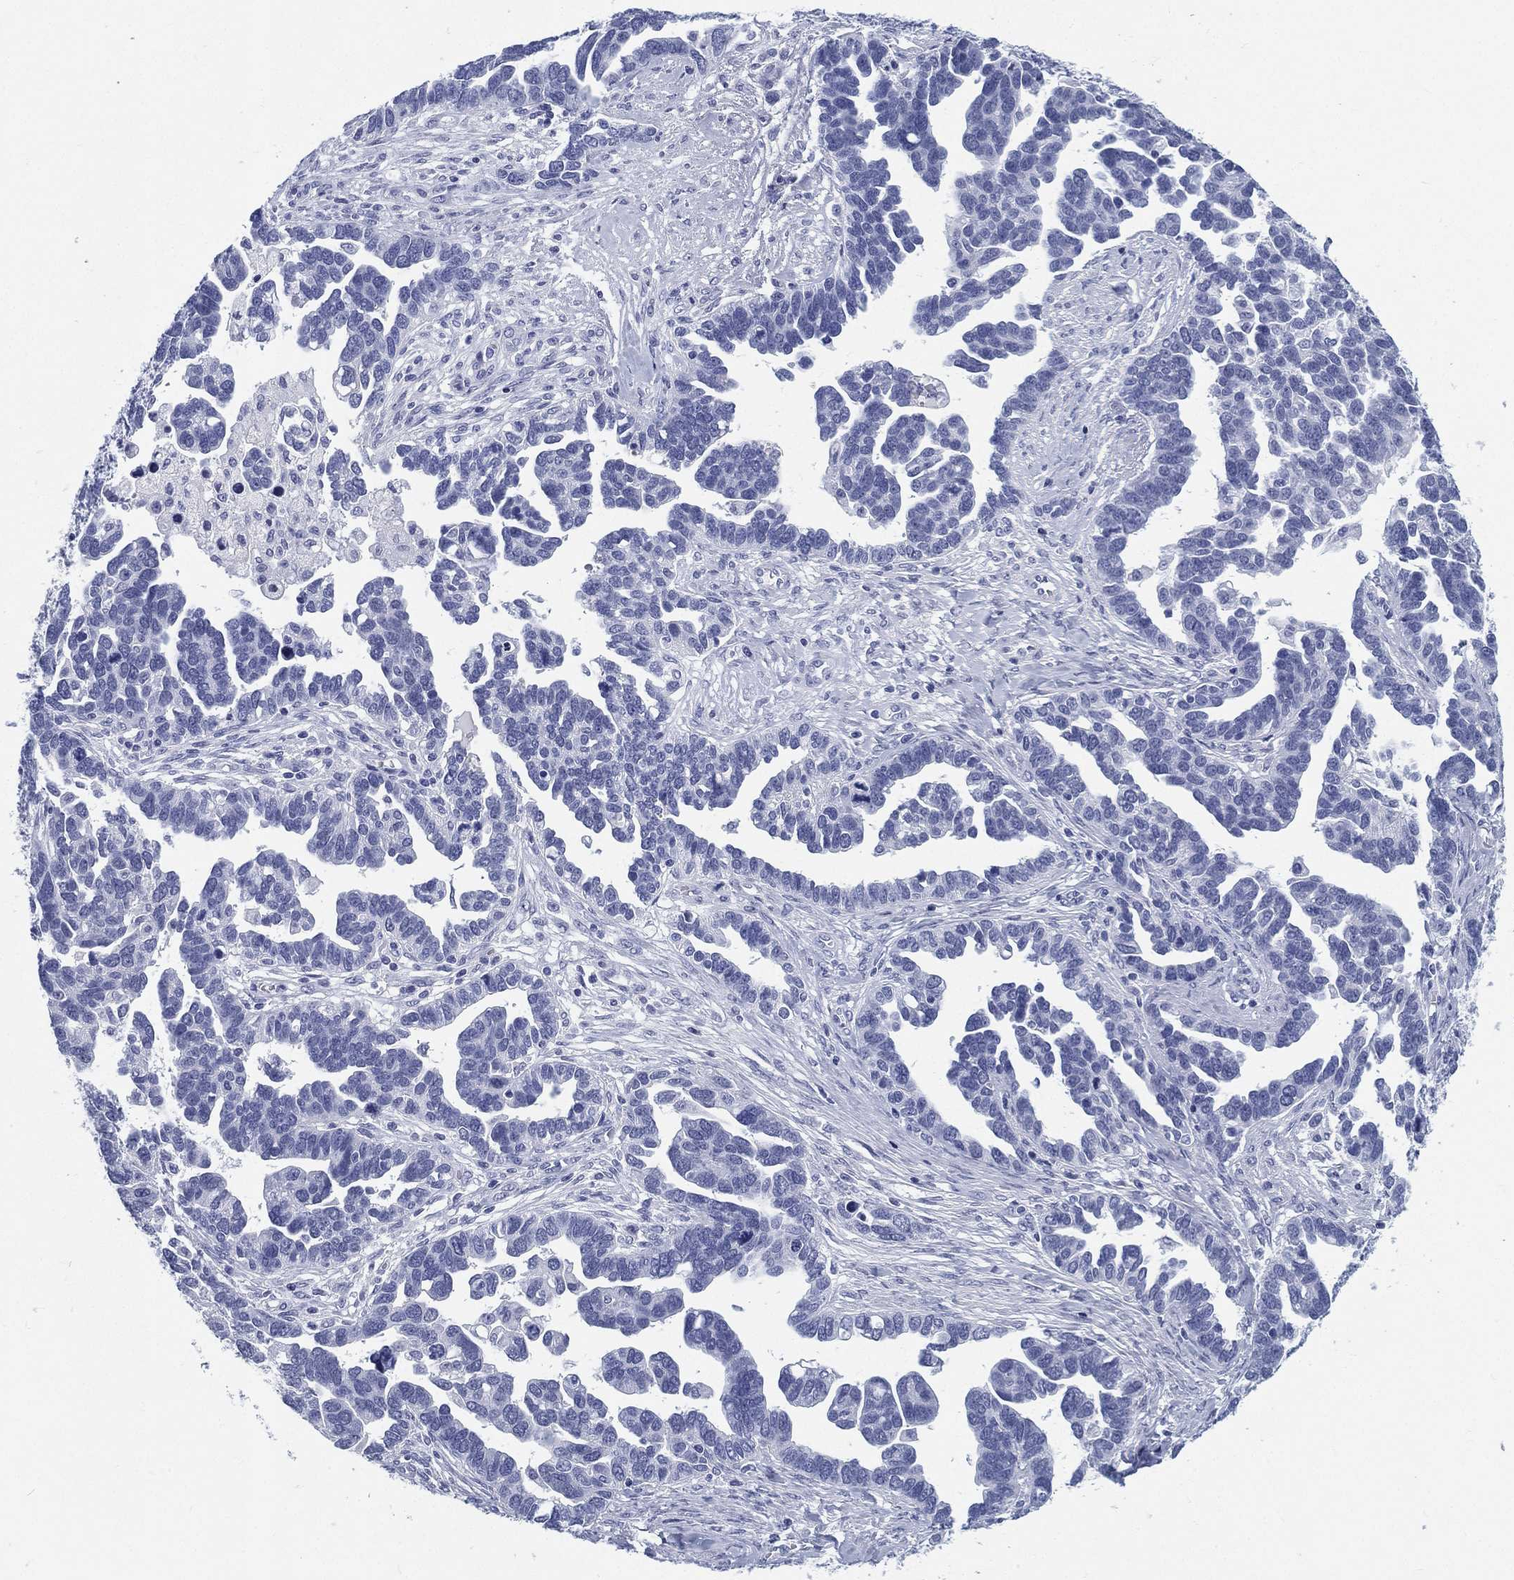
{"staining": {"intensity": "negative", "quantity": "none", "location": "none"}, "tissue": "ovarian cancer", "cell_type": "Tumor cells", "image_type": "cancer", "snomed": [{"axis": "morphology", "description": "Cystadenocarcinoma, serous, NOS"}, {"axis": "topography", "description": "Ovary"}], "caption": "Immunohistochemical staining of serous cystadenocarcinoma (ovarian) exhibits no significant positivity in tumor cells.", "gene": "ATP1B2", "patient": {"sex": "female", "age": 54}}